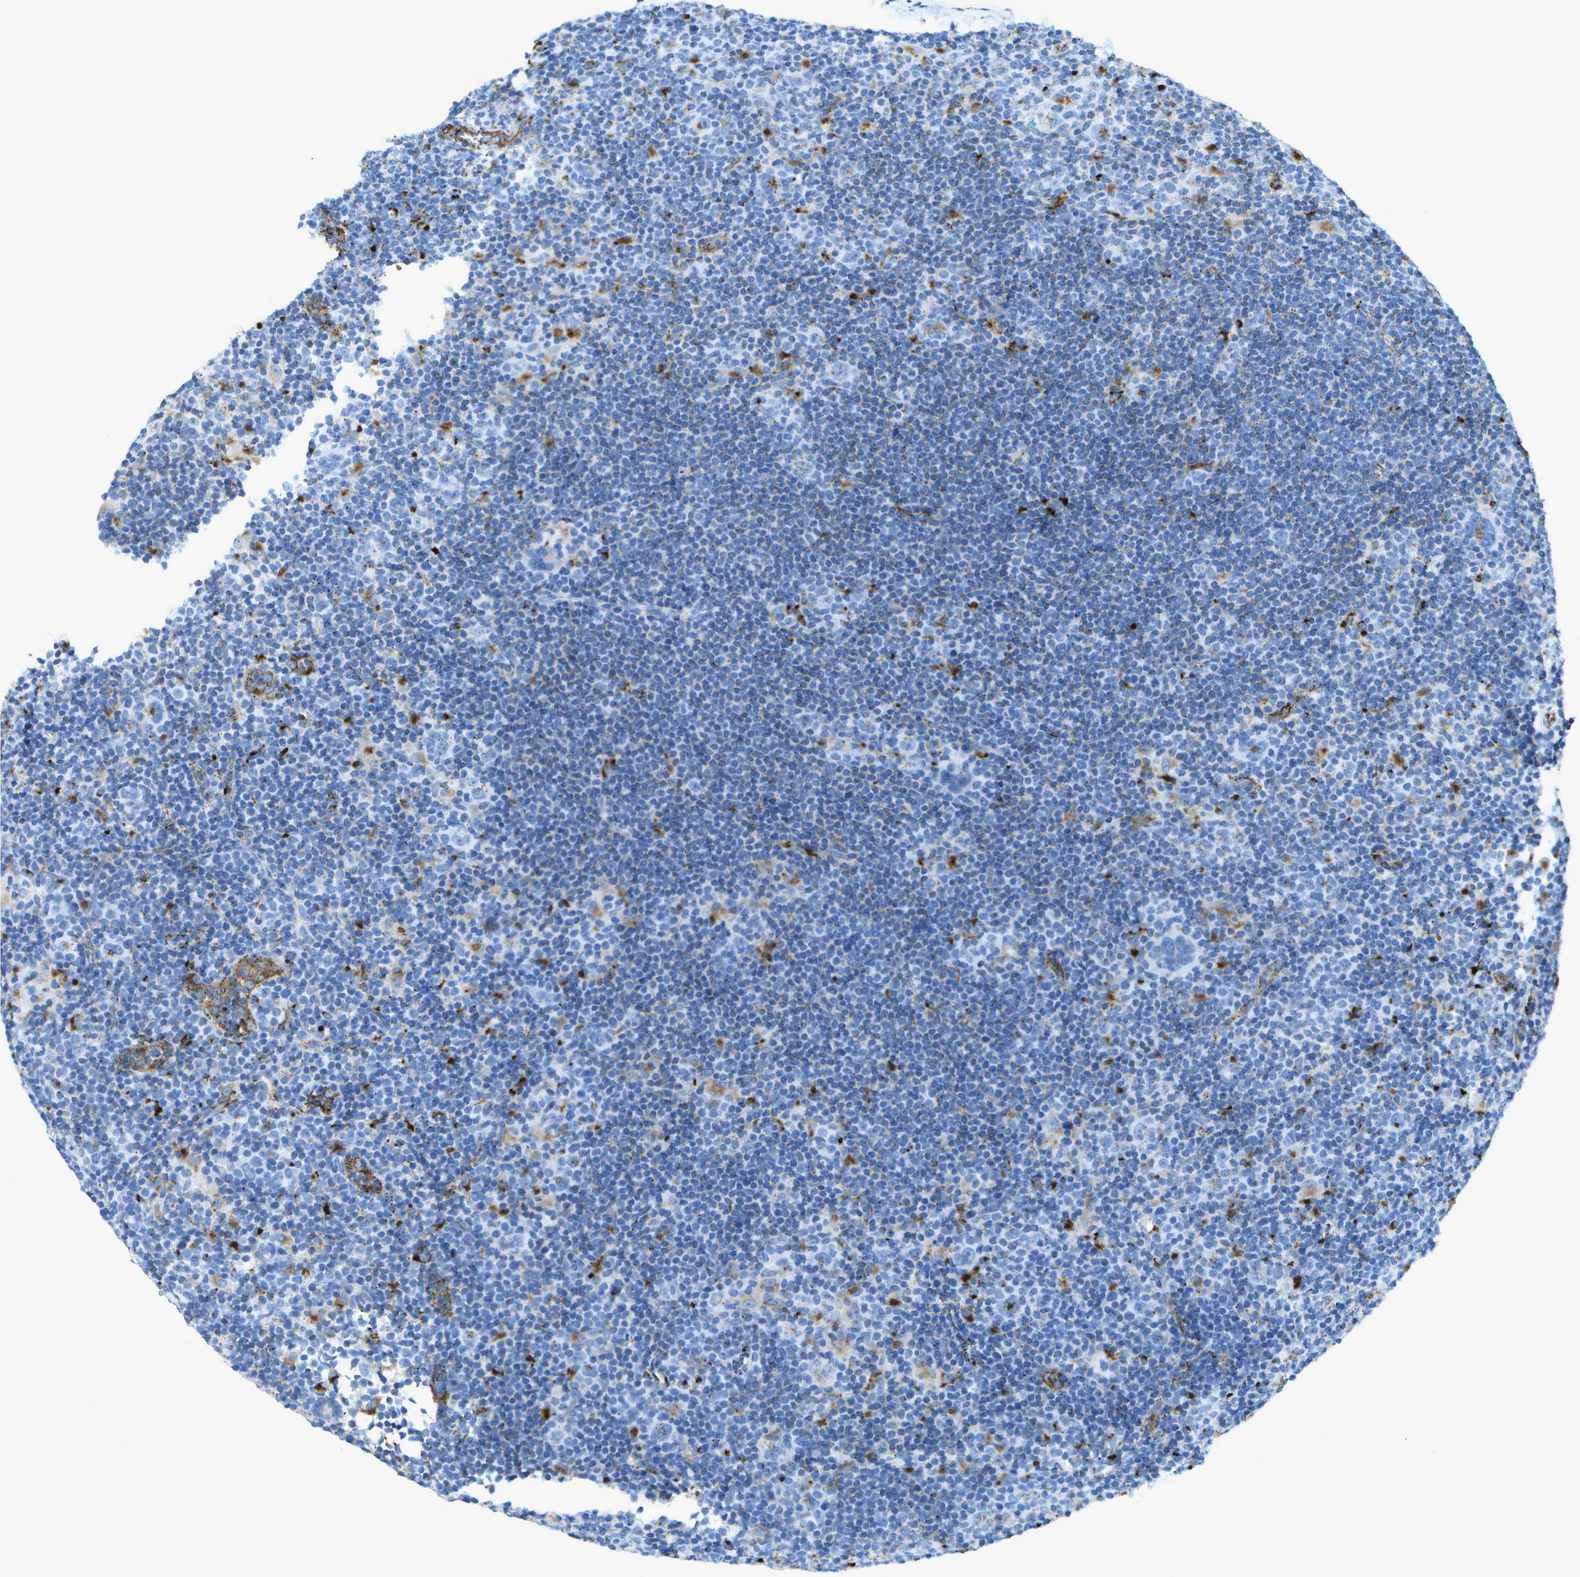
{"staining": {"intensity": "weak", "quantity": "<25%", "location": "cytoplasmic/membranous"}, "tissue": "lymphoma", "cell_type": "Tumor cells", "image_type": "cancer", "snomed": [{"axis": "morphology", "description": "Hodgkin's disease, NOS"}, {"axis": "topography", "description": "Lymph node"}], "caption": "Tumor cells are negative for protein expression in human lymphoma.", "gene": "PRCP", "patient": {"sex": "female", "age": 57}}